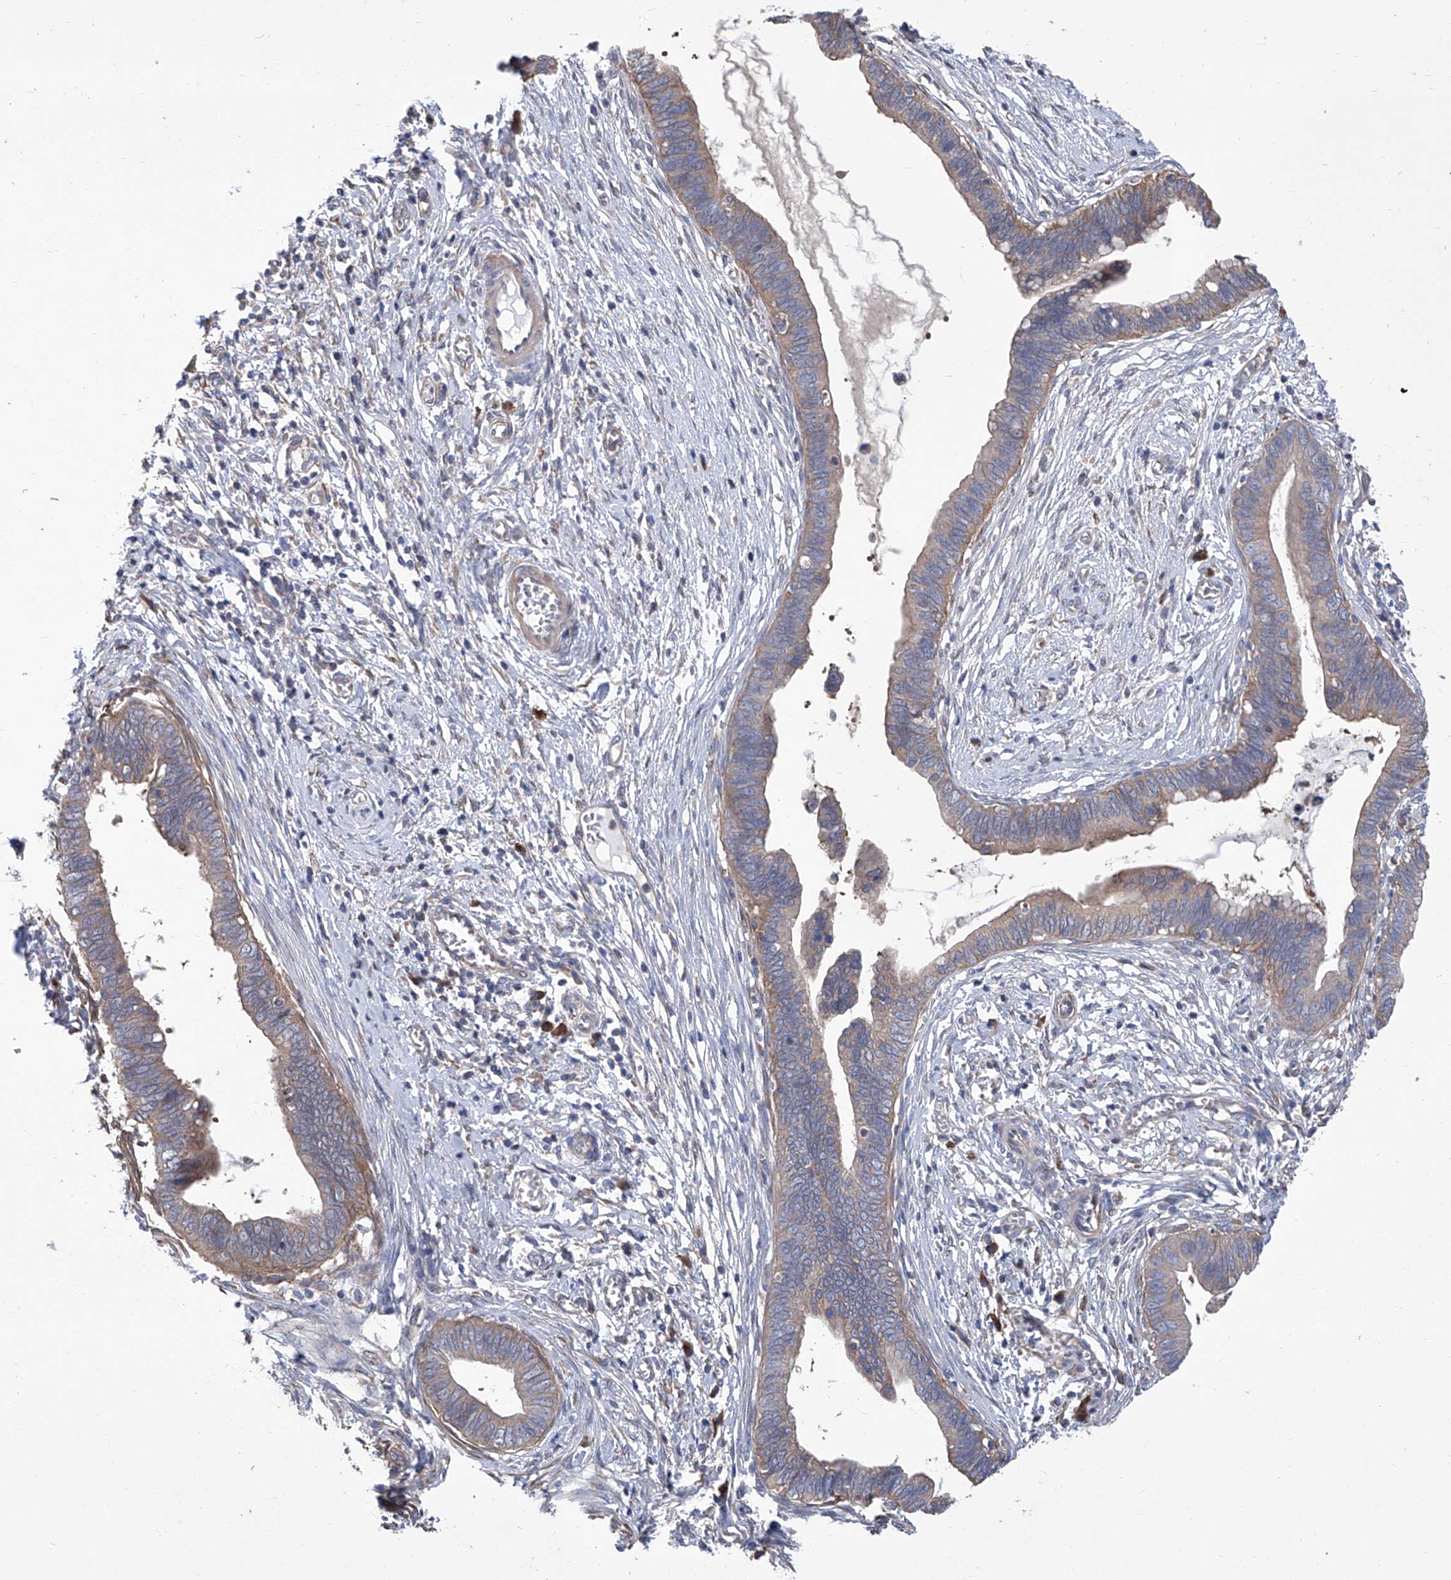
{"staining": {"intensity": "weak", "quantity": ">75%", "location": "cytoplasmic/membranous"}, "tissue": "cervical cancer", "cell_type": "Tumor cells", "image_type": "cancer", "snomed": [{"axis": "morphology", "description": "Adenocarcinoma, NOS"}, {"axis": "topography", "description": "Cervix"}], "caption": "Immunohistochemistry photomicrograph of human cervical cancer stained for a protein (brown), which exhibits low levels of weak cytoplasmic/membranous expression in approximately >75% of tumor cells.", "gene": "SMS", "patient": {"sex": "female", "age": 44}}